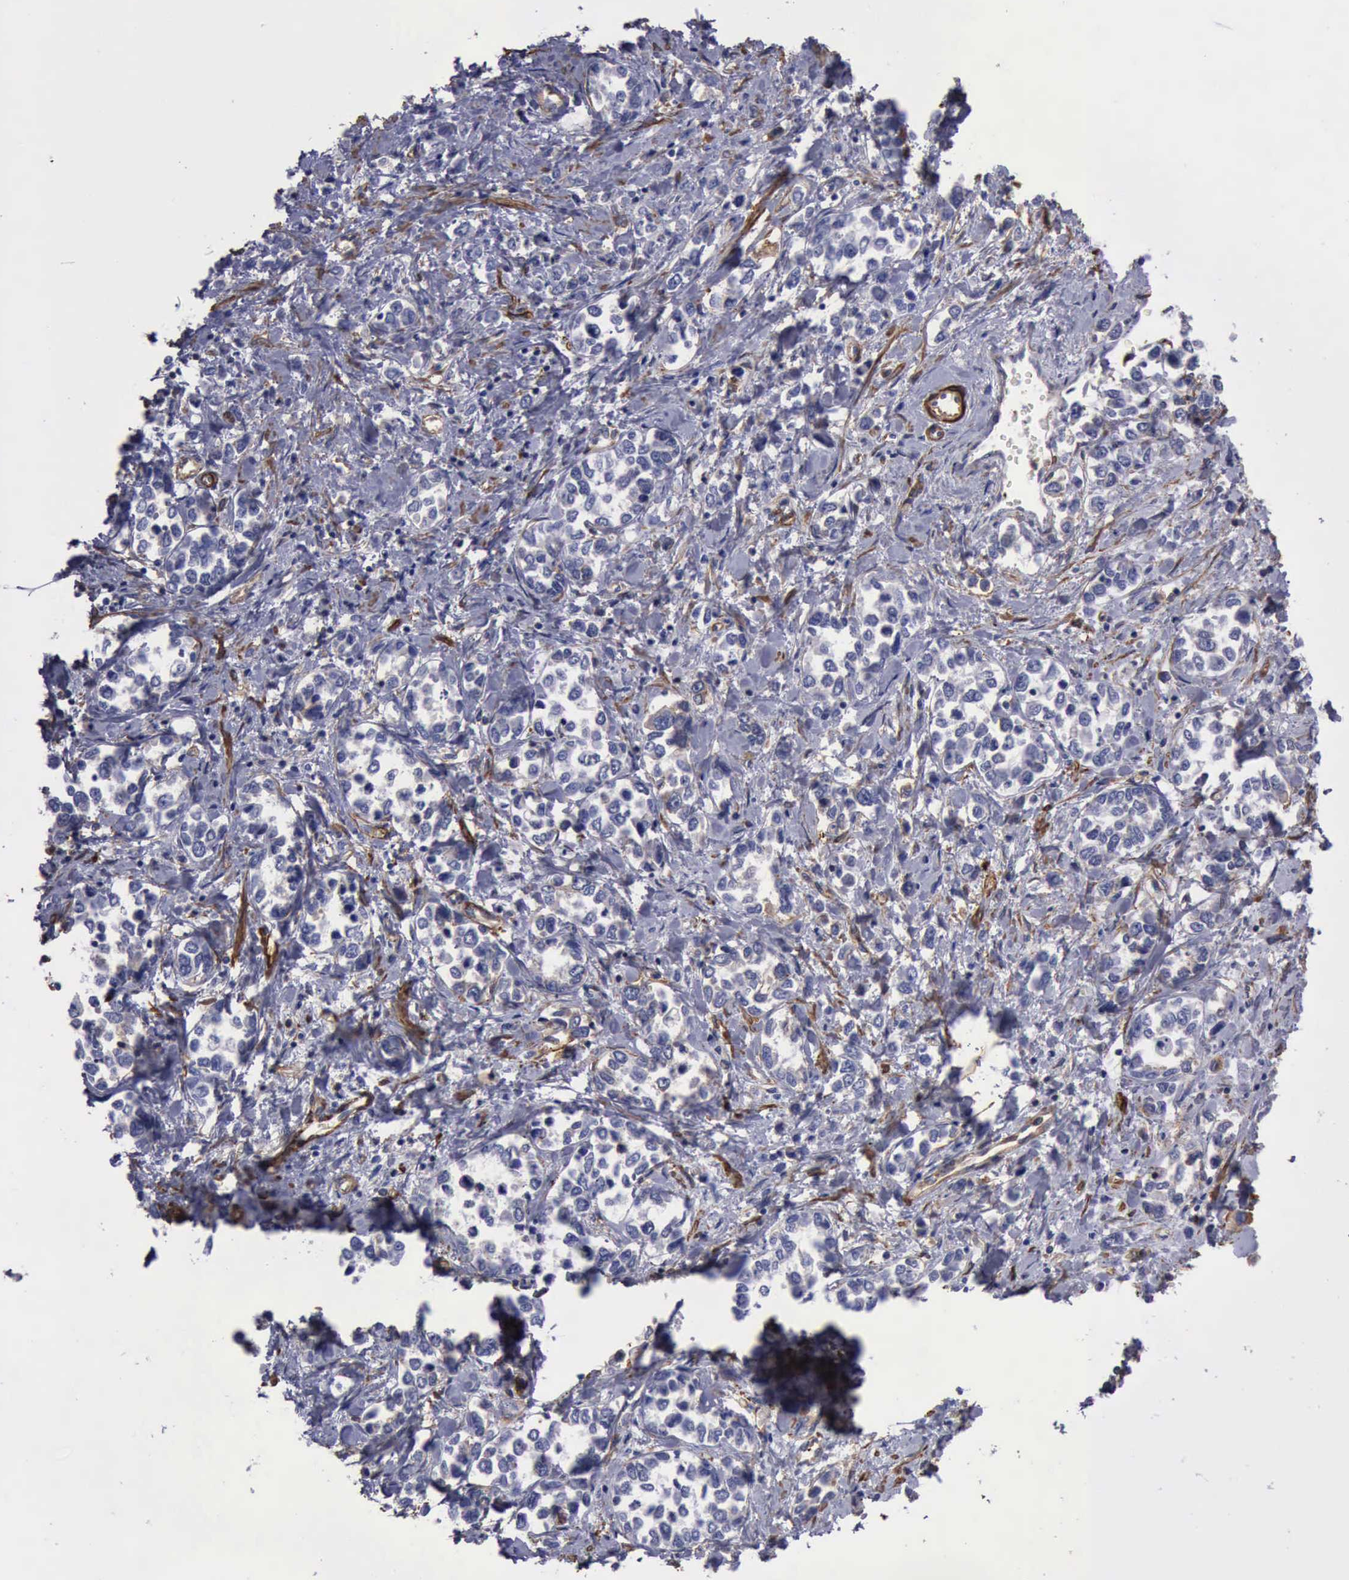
{"staining": {"intensity": "negative", "quantity": "none", "location": "none"}, "tissue": "stomach cancer", "cell_type": "Tumor cells", "image_type": "cancer", "snomed": [{"axis": "morphology", "description": "Adenocarcinoma, NOS"}, {"axis": "topography", "description": "Stomach, upper"}], "caption": "An immunohistochemistry micrograph of stomach cancer is shown. There is no staining in tumor cells of stomach cancer.", "gene": "FLNA", "patient": {"sex": "male", "age": 76}}